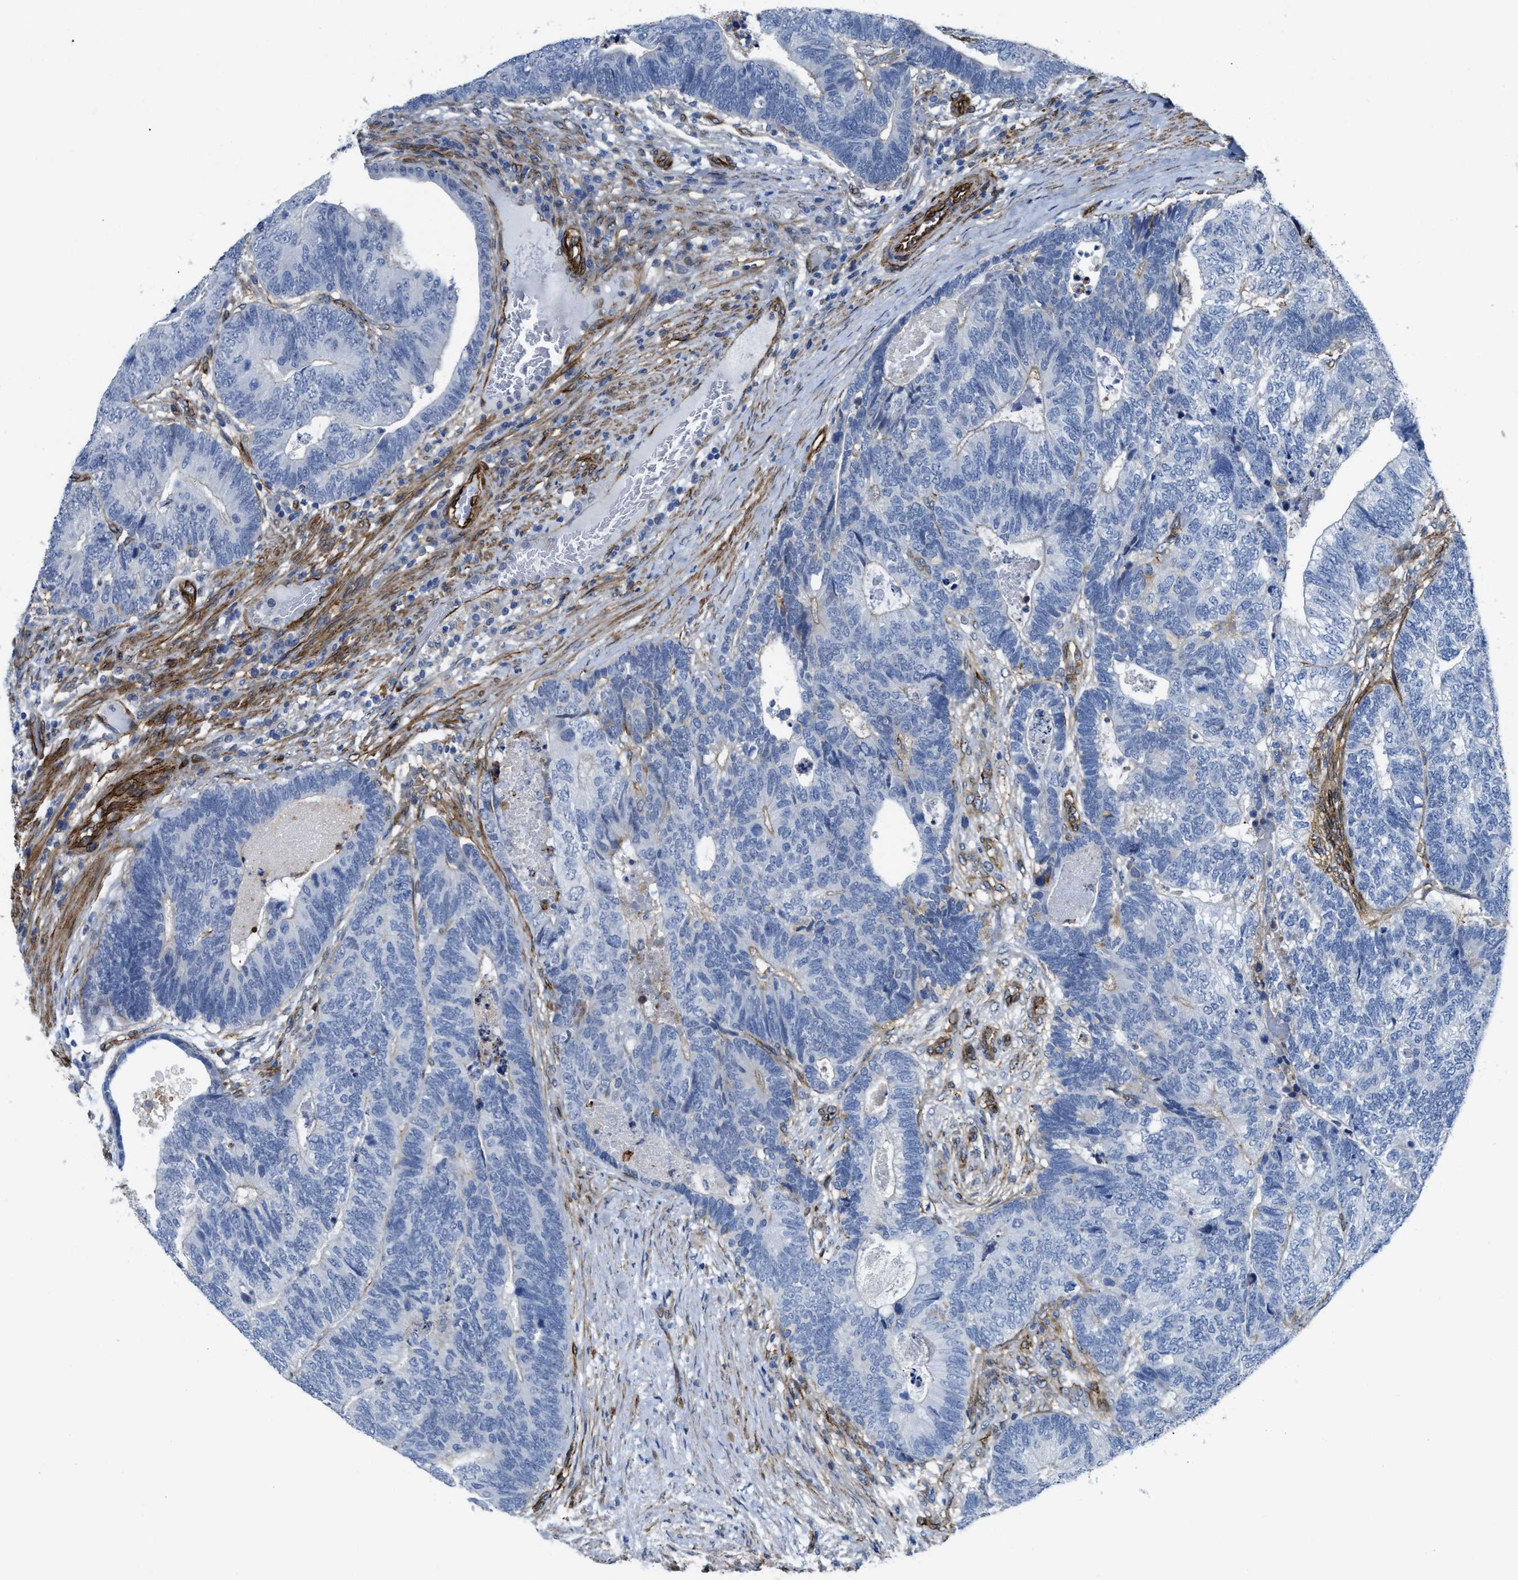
{"staining": {"intensity": "negative", "quantity": "none", "location": "none"}, "tissue": "colorectal cancer", "cell_type": "Tumor cells", "image_type": "cancer", "snomed": [{"axis": "morphology", "description": "Adenocarcinoma, NOS"}, {"axis": "topography", "description": "Colon"}], "caption": "Immunohistochemistry (IHC) micrograph of neoplastic tissue: colorectal cancer (adenocarcinoma) stained with DAB (3,3'-diaminobenzidine) shows no significant protein expression in tumor cells.", "gene": "NAB1", "patient": {"sex": "female", "age": 67}}